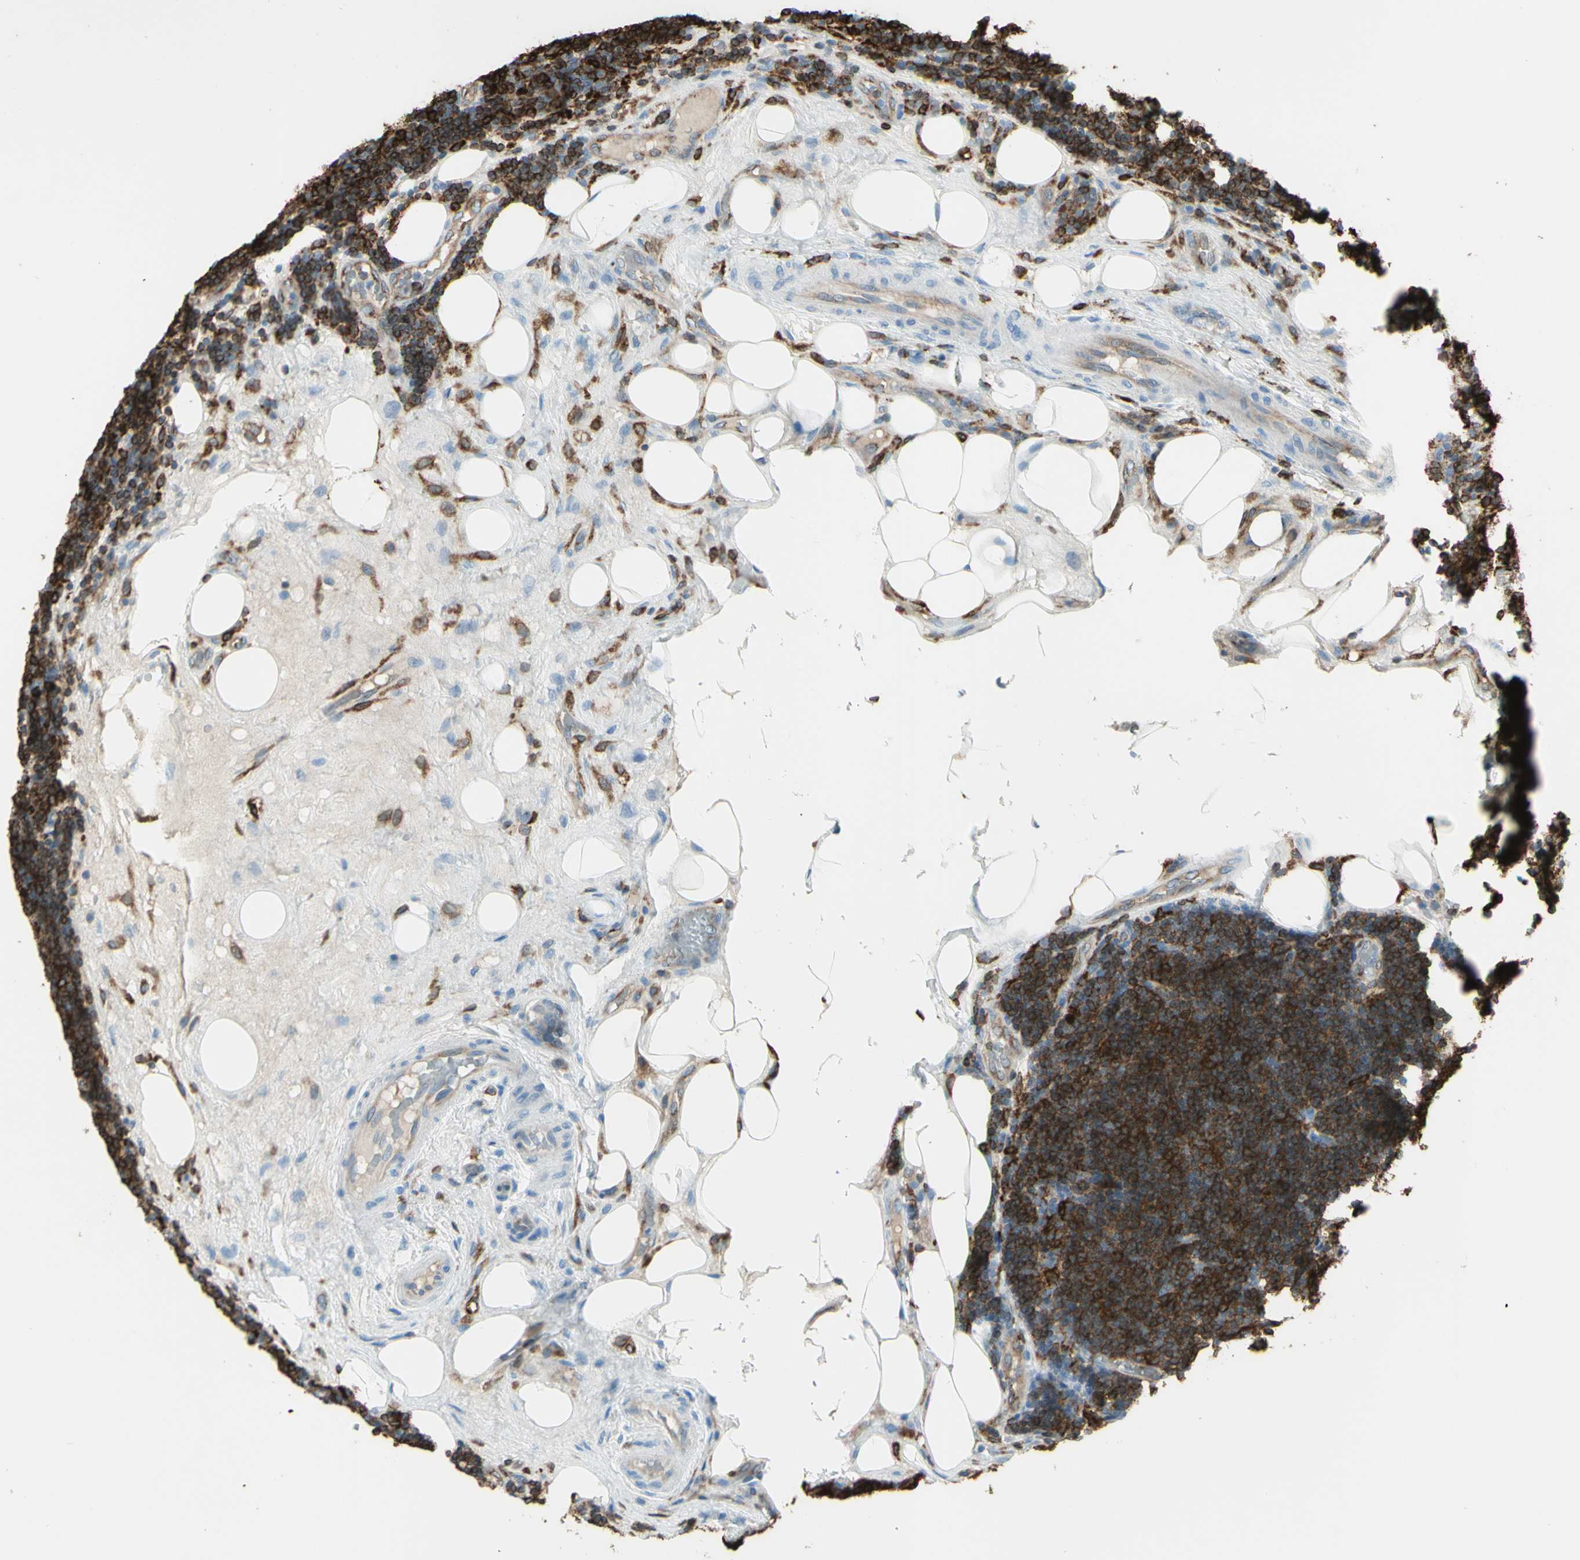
{"staining": {"intensity": "strong", "quantity": ">75%", "location": "cytoplasmic/membranous"}, "tissue": "lymphoma", "cell_type": "Tumor cells", "image_type": "cancer", "snomed": [{"axis": "morphology", "description": "Malignant lymphoma, non-Hodgkin's type, Low grade"}, {"axis": "topography", "description": "Lymph node"}], "caption": "A brown stain shows strong cytoplasmic/membranous staining of a protein in malignant lymphoma, non-Hodgkin's type (low-grade) tumor cells. The staining is performed using DAB brown chromogen to label protein expression. The nuclei are counter-stained blue using hematoxylin.", "gene": "CD74", "patient": {"sex": "male", "age": 83}}